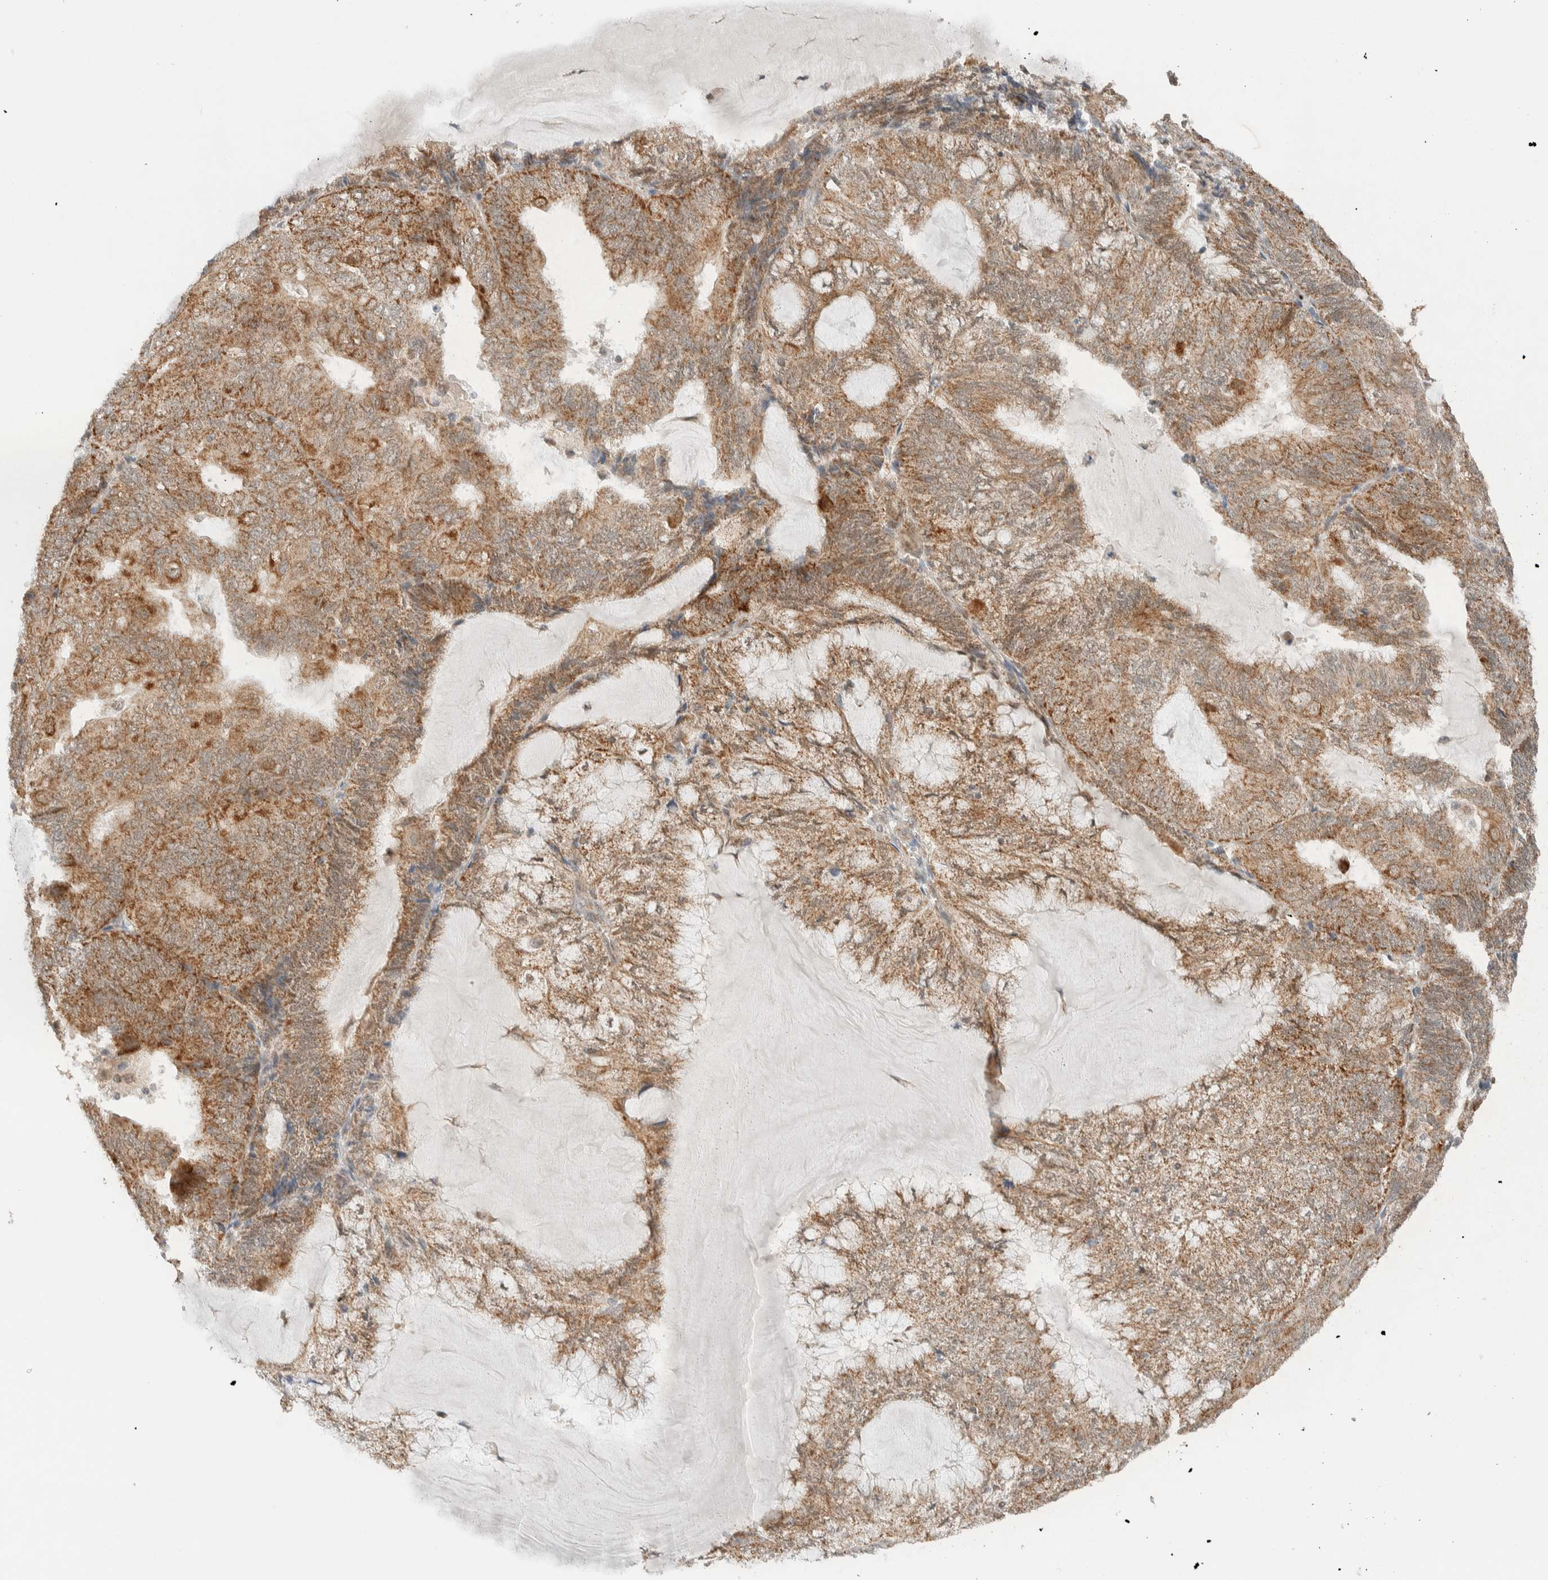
{"staining": {"intensity": "moderate", "quantity": ">75%", "location": "cytoplasmic/membranous"}, "tissue": "endometrial cancer", "cell_type": "Tumor cells", "image_type": "cancer", "snomed": [{"axis": "morphology", "description": "Adenocarcinoma, NOS"}, {"axis": "topography", "description": "Endometrium"}], "caption": "Human endometrial cancer stained with a protein marker reveals moderate staining in tumor cells.", "gene": "MRPL41", "patient": {"sex": "female", "age": 81}}